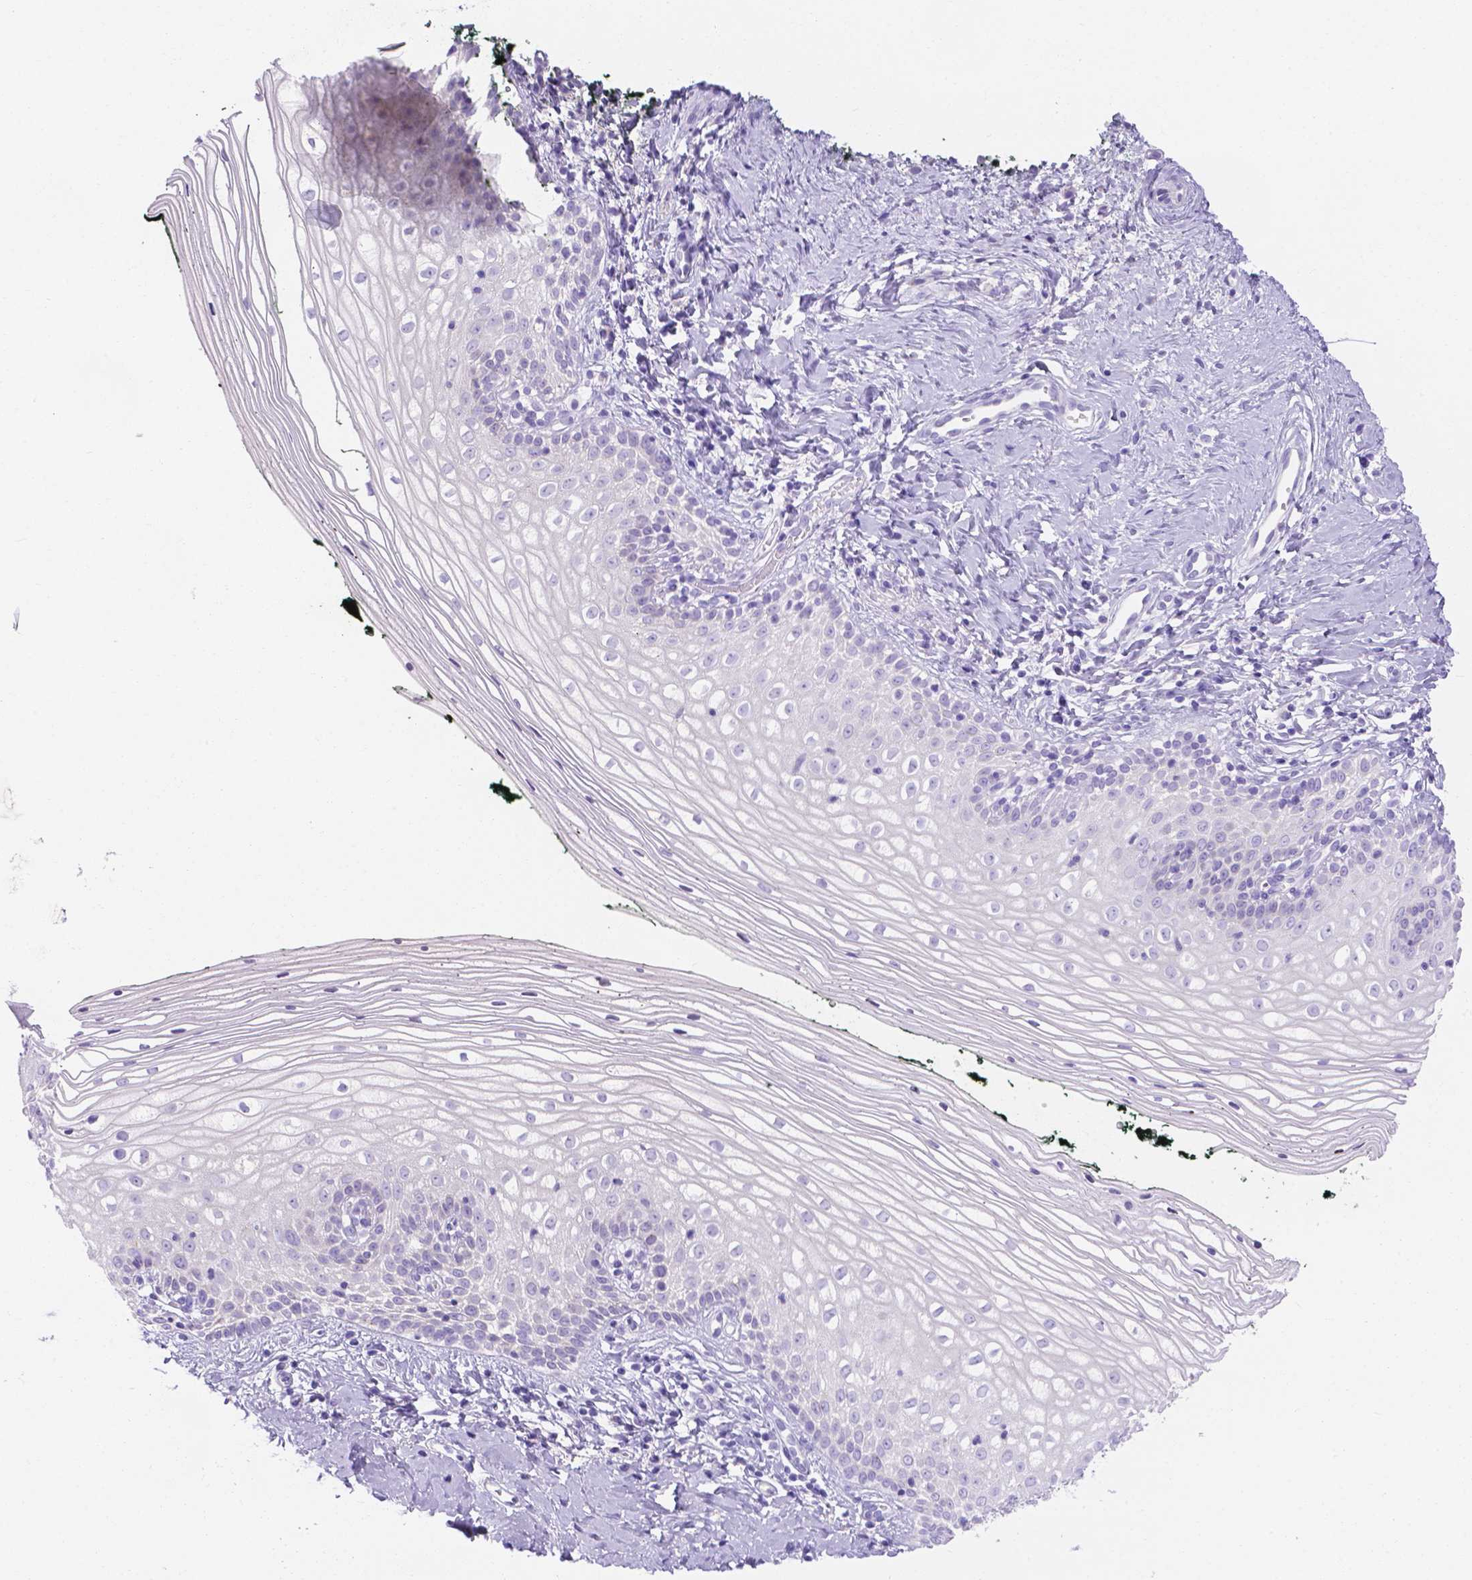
{"staining": {"intensity": "negative", "quantity": "none", "location": "none"}, "tissue": "vagina", "cell_type": "Squamous epithelial cells", "image_type": "normal", "snomed": [{"axis": "morphology", "description": "Normal tissue, NOS"}, {"axis": "topography", "description": "Vagina"}], "caption": "There is no significant positivity in squamous epithelial cells of vagina. Brightfield microscopy of immunohistochemistry stained with DAB (brown) and hematoxylin (blue), captured at high magnification.", "gene": "MLN", "patient": {"sex": "female", "age": 47}}